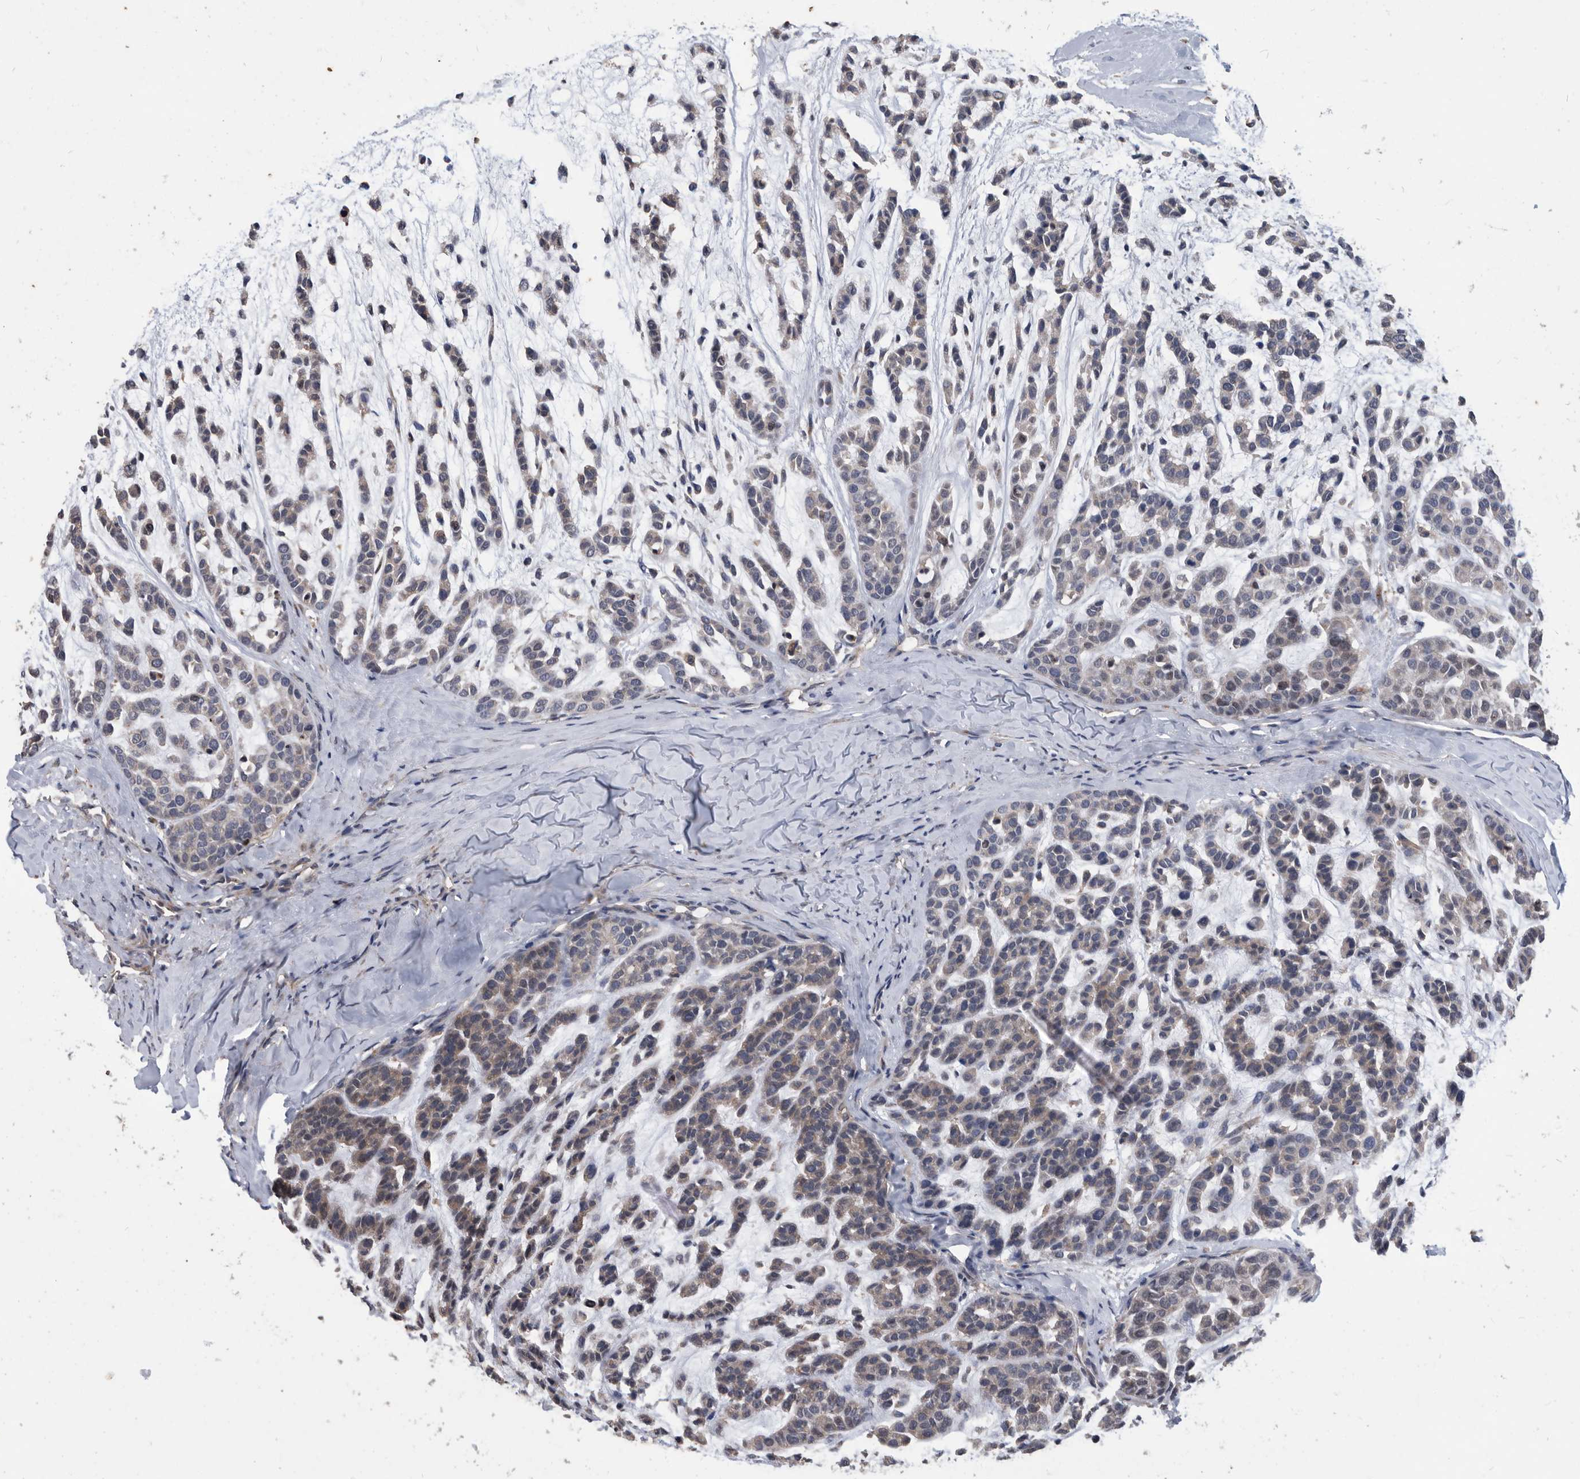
{"staining": {"intensity": "weak", "quantity": "25%-75%", "location": "cytoplasmic/membranous"}, "tissue": "head and neck cancer", "cell_type": "Tumor cells", "image_type": "cancer", "snomed": [{"axis": "morphology", "description": "Adenocarcinoma, NOS"}, {"axis": "morphology", "description": "Adenoma, NOS"}, {"axis": "topography", "description": "Head-Neck"}], "caption": "About 25%-75% of tumor cells in human adenocarcinoma (head and neck) exhibit weak cytoplasmic/membranous protein staining as visualized by brown immunohistochemical staining.", "gene": "NRBP1", "patient": {"sex": "female", "age": 55}}